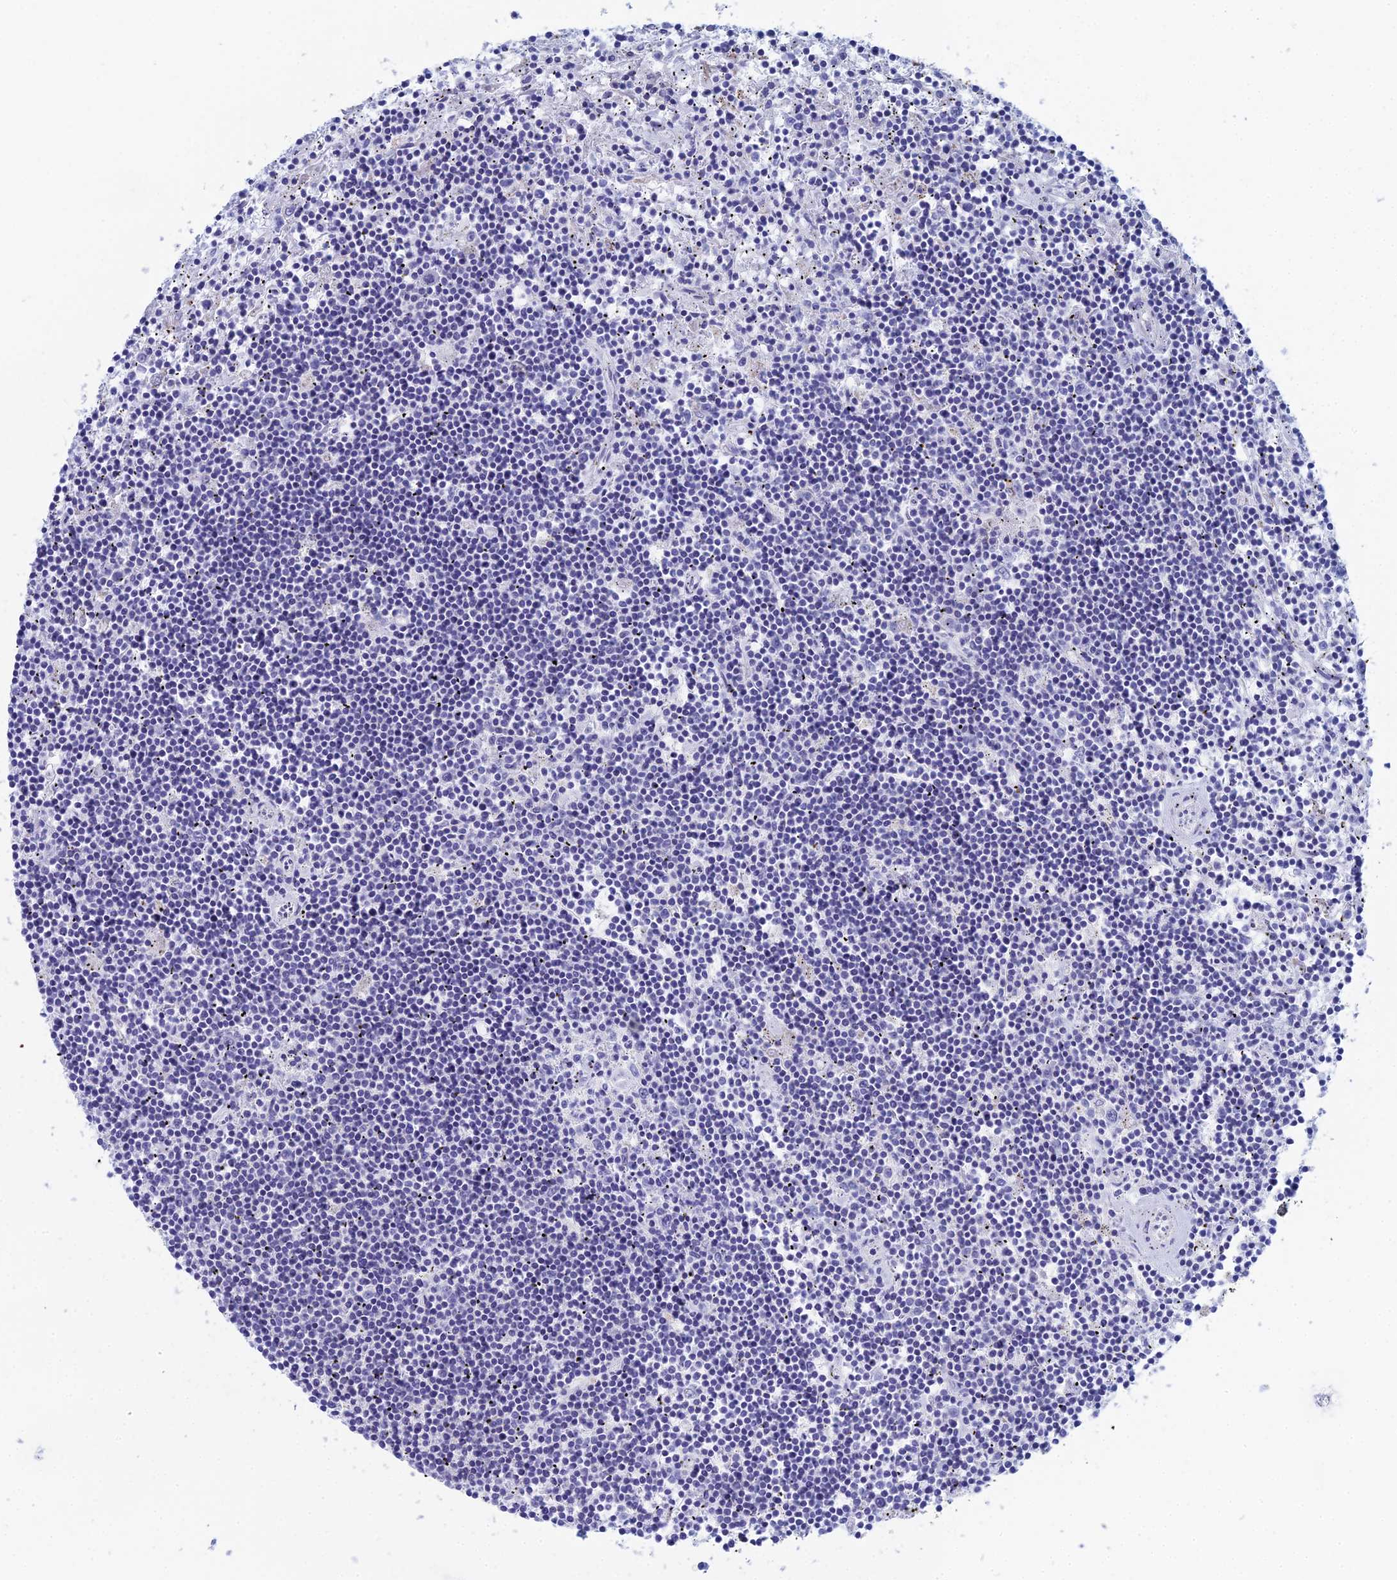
{"staining": {"intensity": "negative", "quantity": "none", "location": "none"}, "tissue": "lymphoma", "cell_type": "Tumor cells", "image_type": "cancer", "snomed": [{"axis": "morphology", "description": "Malignant lymphoma, non-Hodgkin's type, Low grade"}, {"axis": "topography", "description": "Spleen"}], "caption": "This is an IHC histopathology image of lymphoma. There is no staining in tumor cells.", "gene": "CFAP210", "patient": {"sex": "male", "age": 76}}